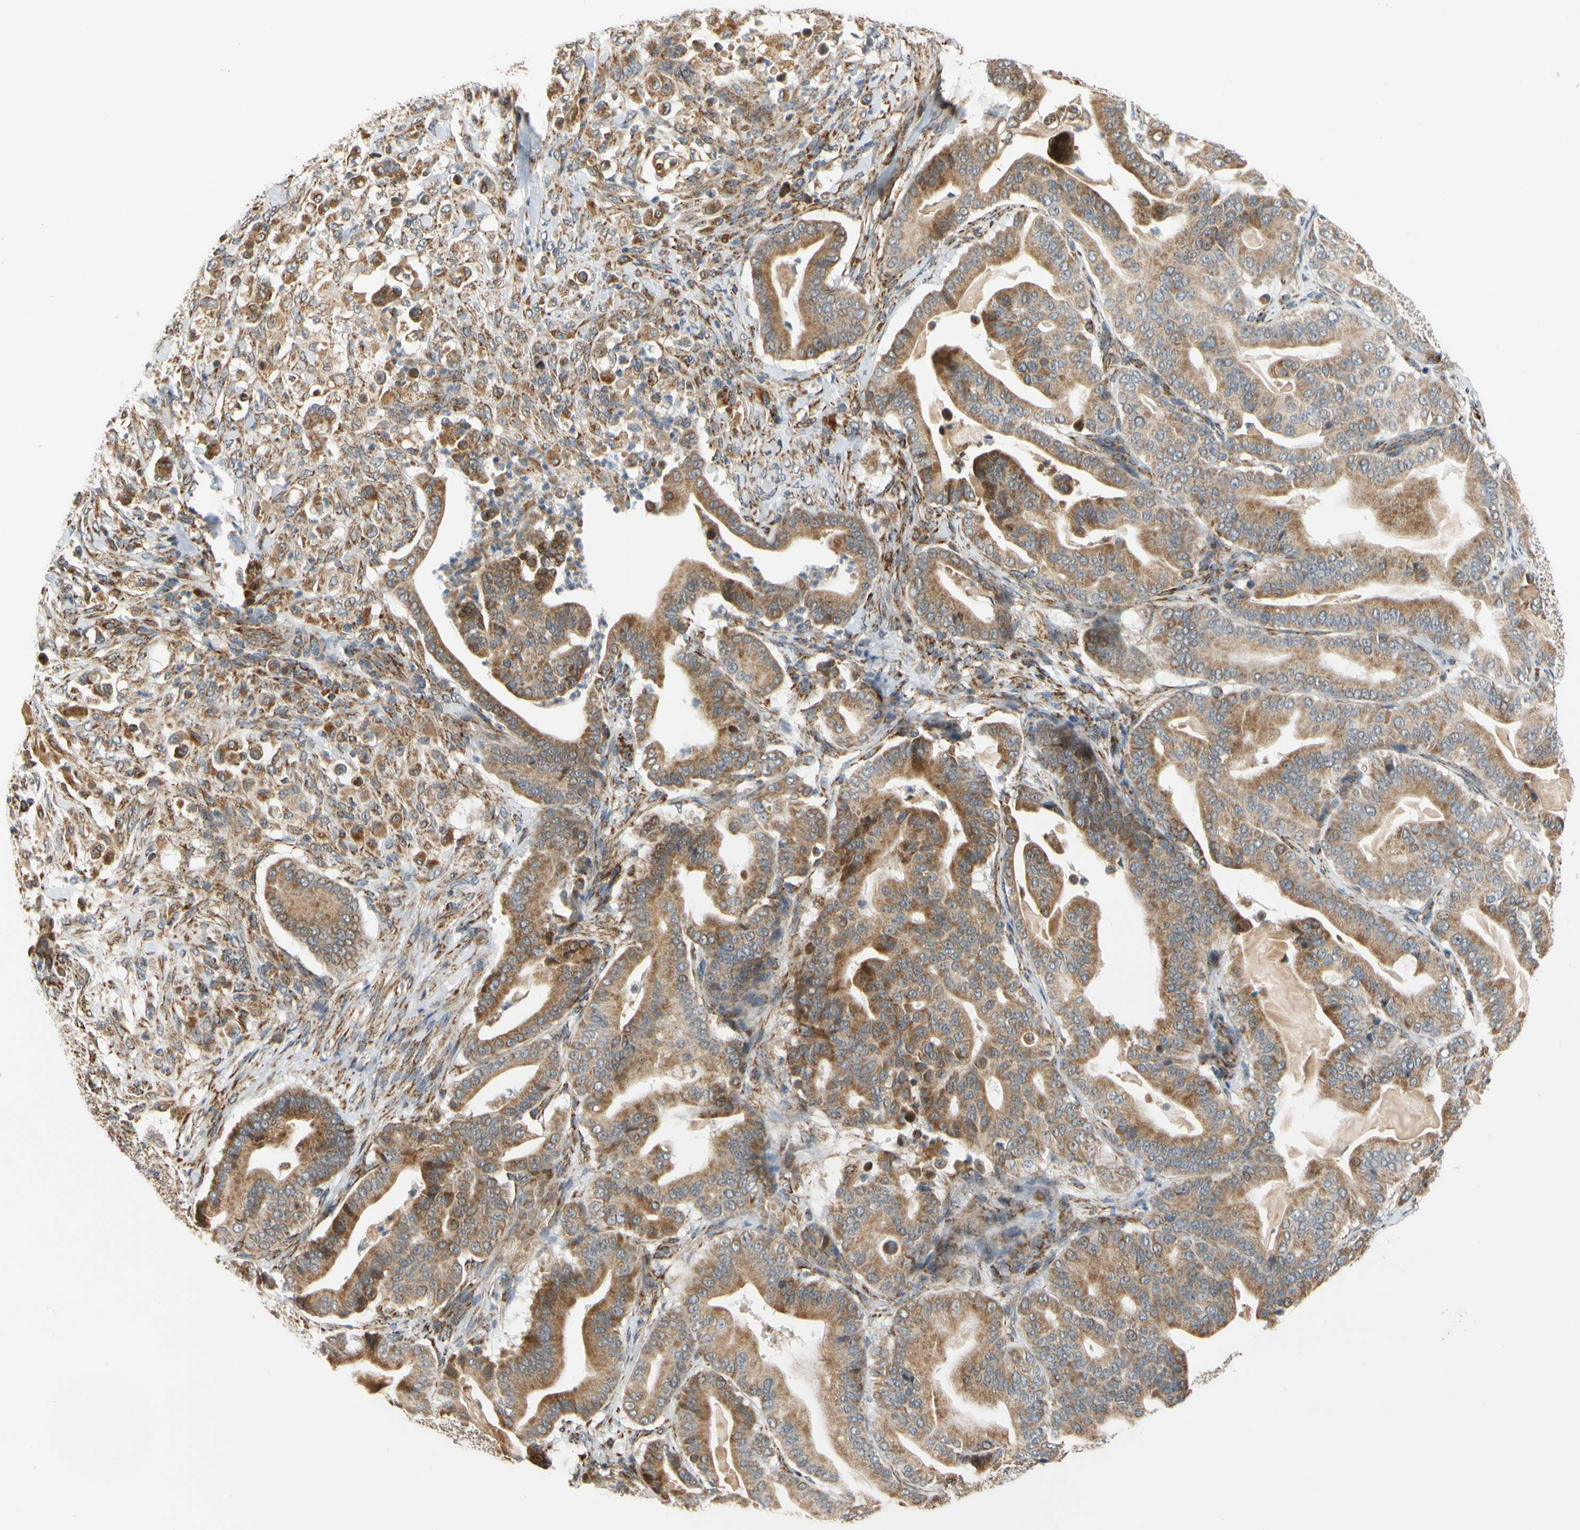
{"staining": {"intensity": "moderate", "quantity": ">75%", "location": "cytoplasmic/membranous"}, "tissue": "pancreatic cancer", "cell_type": "Tumor cells", "image_type": "cancer", "snomed": [{"axis": "morphology", "description": "Adenocarcinoma, NOS"}, {"axis": "topography", "description": "Pancreas"}], "caption": "Protein expression analysis of human pancreatic adenocarcinoma reveals moderate cytoplasmic/membranous expression in approximately >75% of tumor cells.", "gene": "SFXN3", "patient": {"sex": "male", "age": 63}}